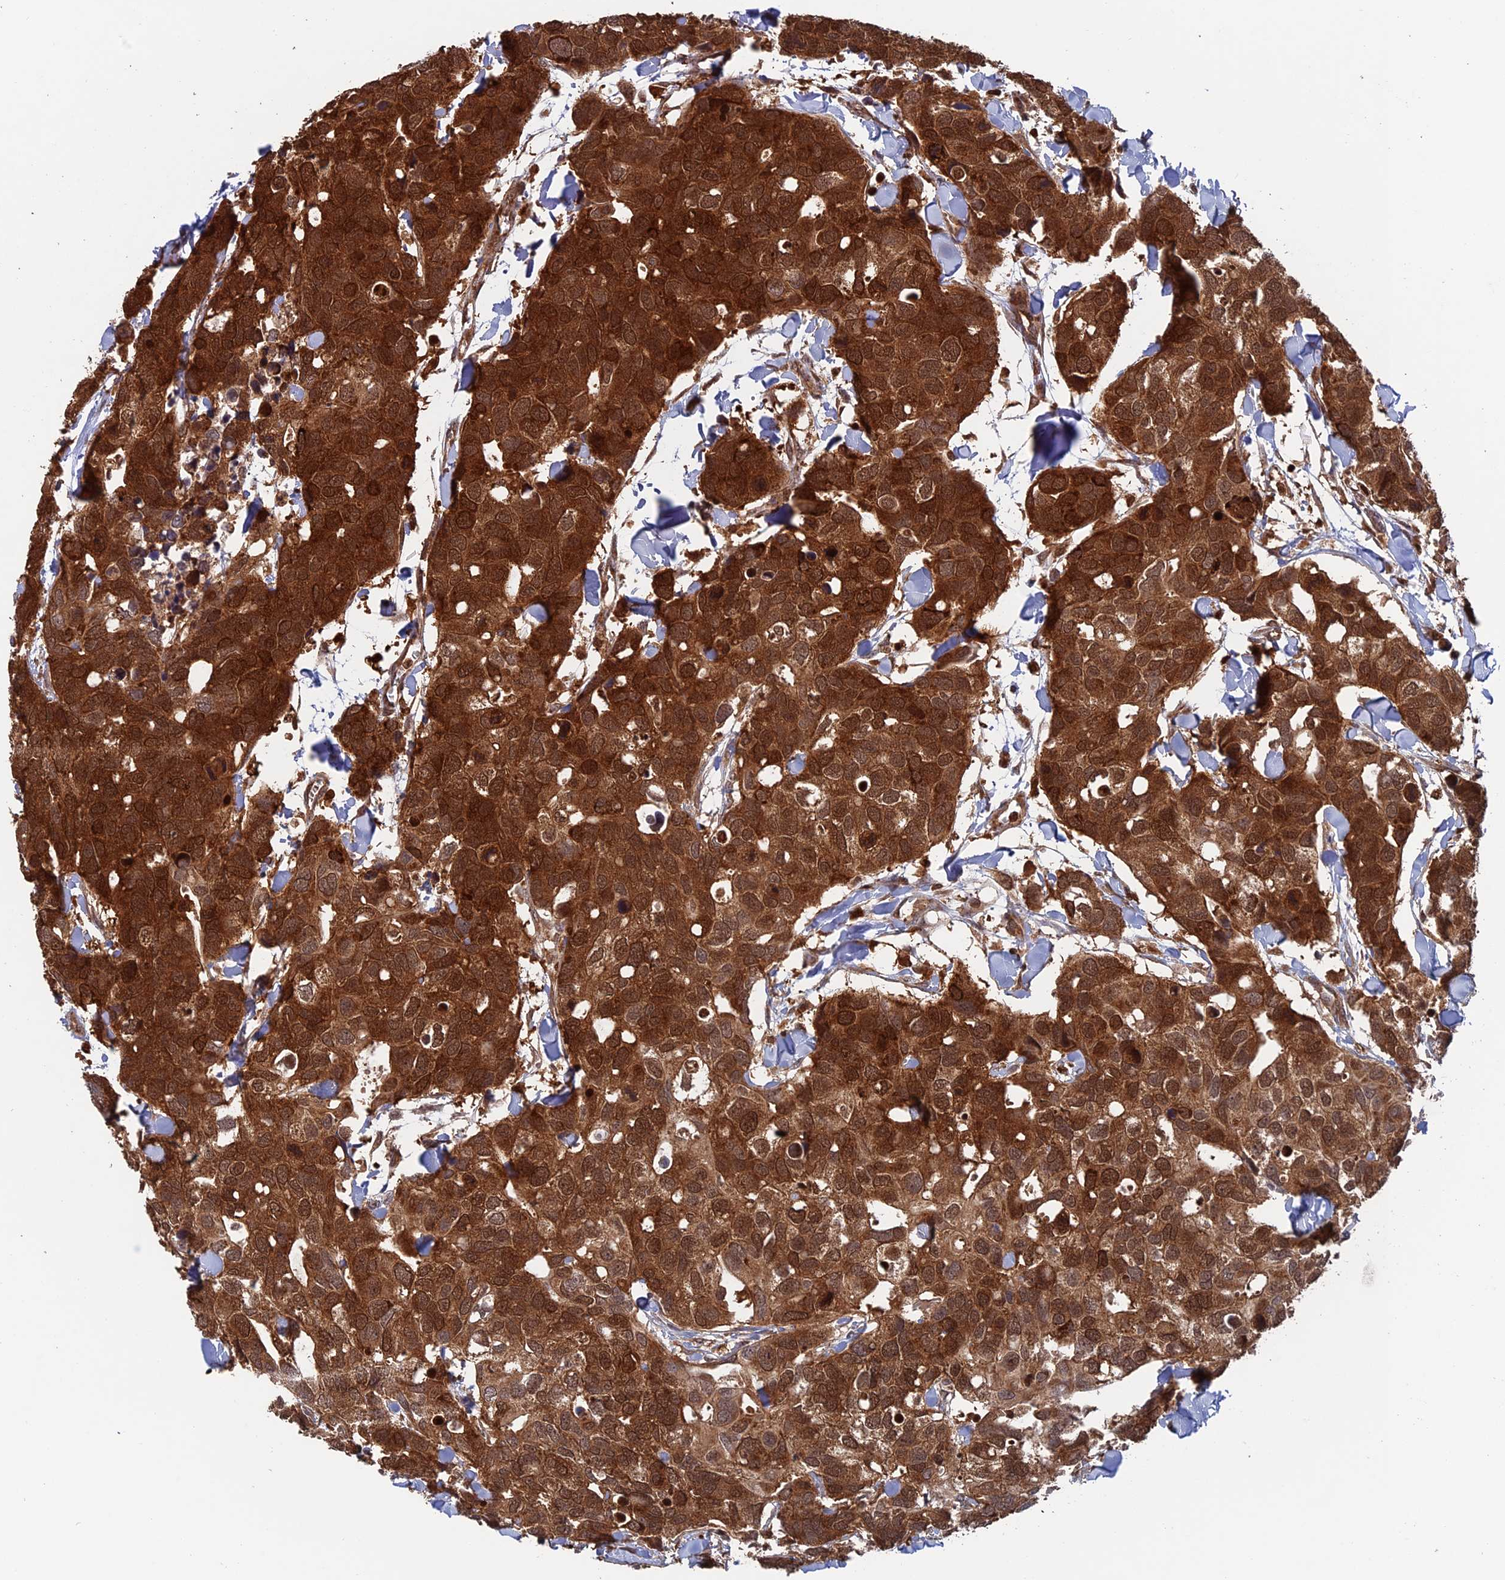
{"staining": {"intensity": "strong", "quantity": ">75%", "location": "cytoplasmic/membranous"}, "tissue": "breast cancer", "cell_type": "Tumor cells", "image_type": "cancer", "snomed": [{"axis": "morphology", "description": "Duct carcinoma"}, {"axis": "topography", "description": "Breast"}], "caption": "About >75% of tumor cells in human breast intraductal carcinoma display strong cytoplasmic/membranous protein positivity as visualized by brown immunohistochemical staining.", "gene": "DTYMK", "patient": {"sex": "female", "age": 83}}